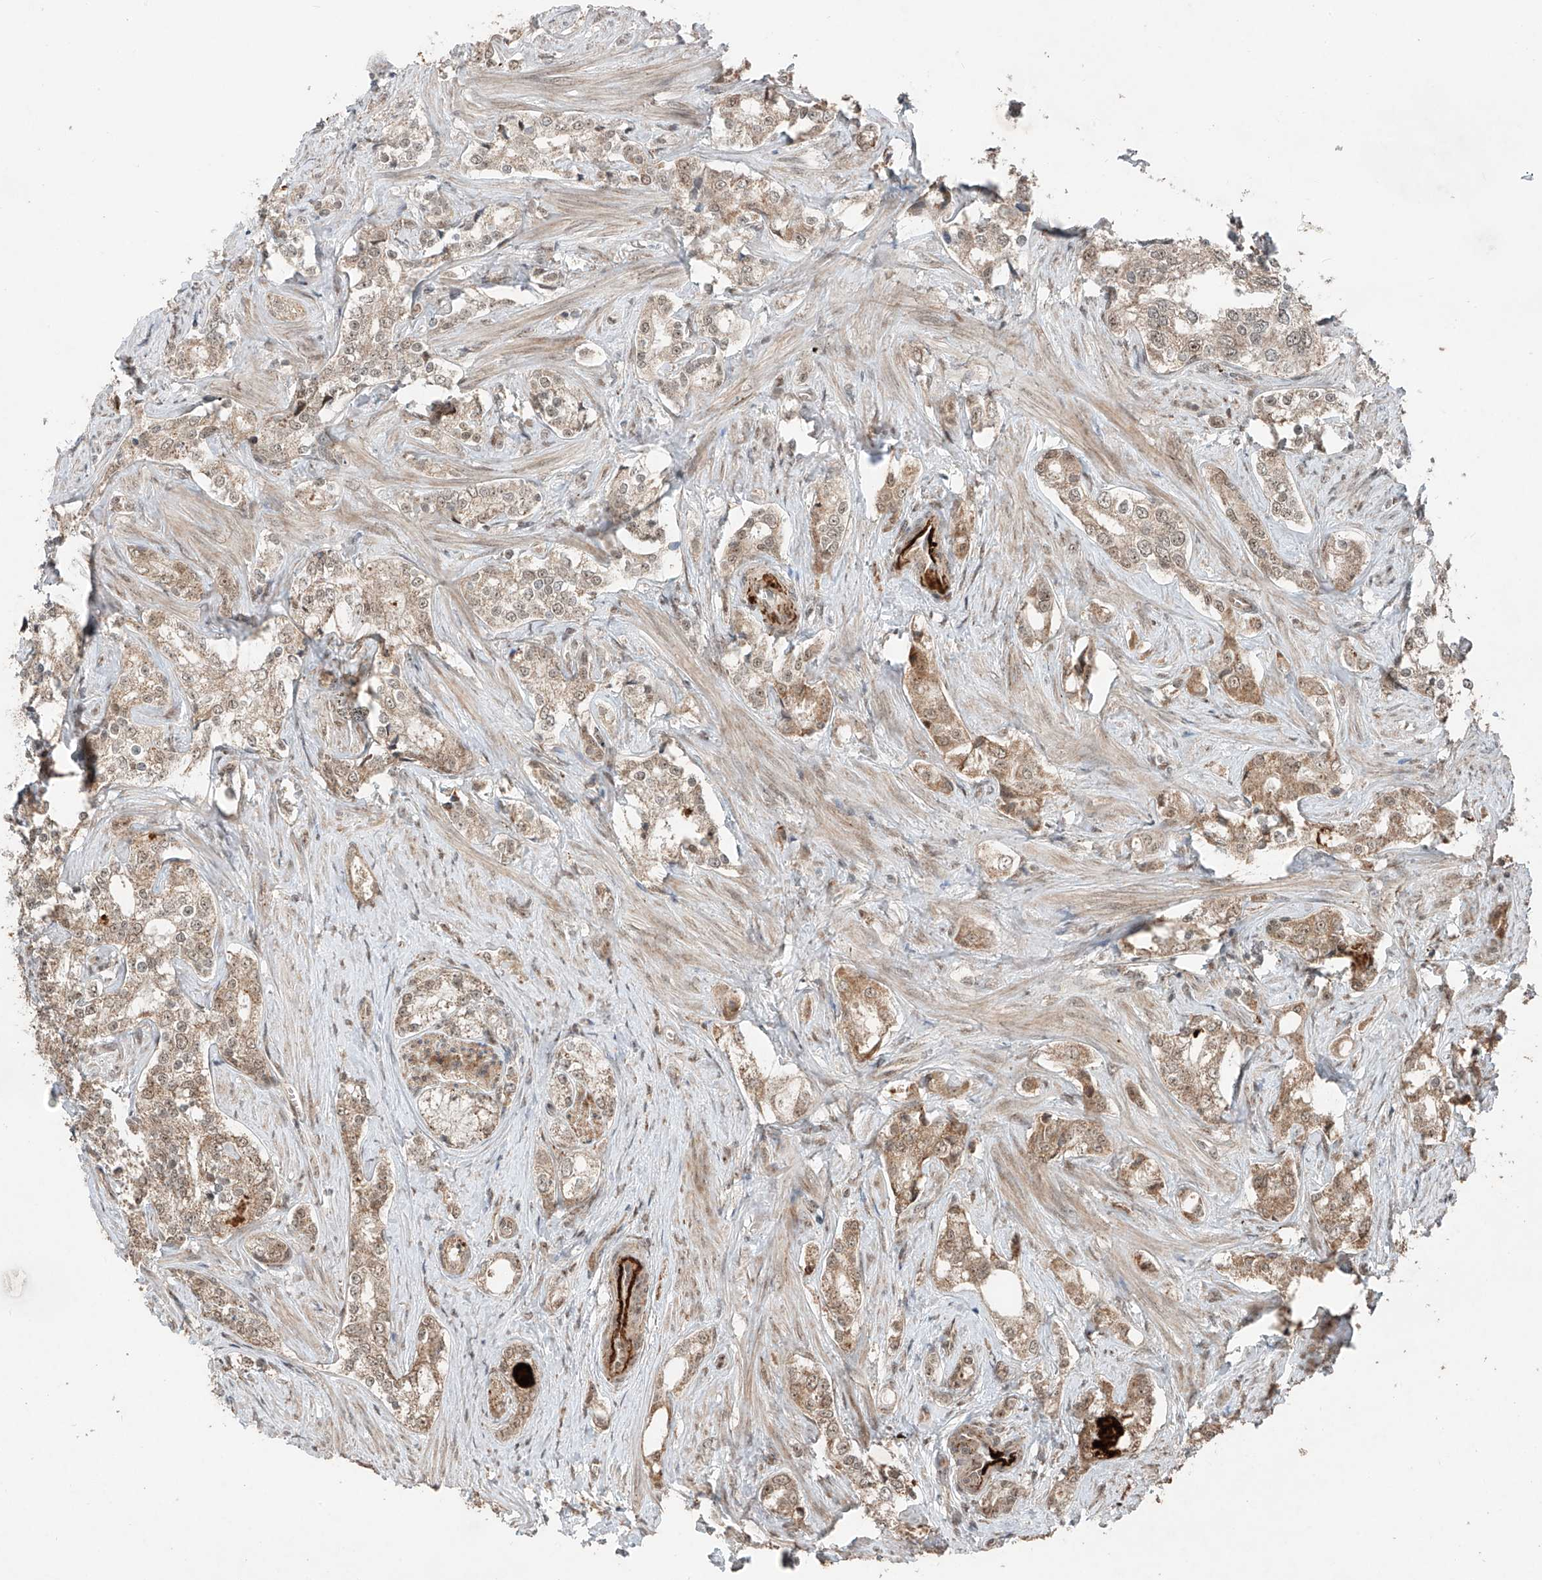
{"staining": {"intensity": "weak", "quantity": "25%-75%", "location": "cytoplasmic/membranous"}, "tissue": "prostate cancer", "cell_type": "Tumor cells", "image_type": "cancer", "snomed": [{"axis": "morphology", "description": "Adenocarcinoma, High grade"}, {"axis": "topography", "description": "Prostate"}], "caption": "Weak cytoplasmic/membranous expression for a protein is present in about 25%-75% of tumor cells of prostate high-grade adenocarcinoma using immunohistochemistry (IHC).", "gene": "ZNF620", "patient": {"sex": "male", "age": 66}}